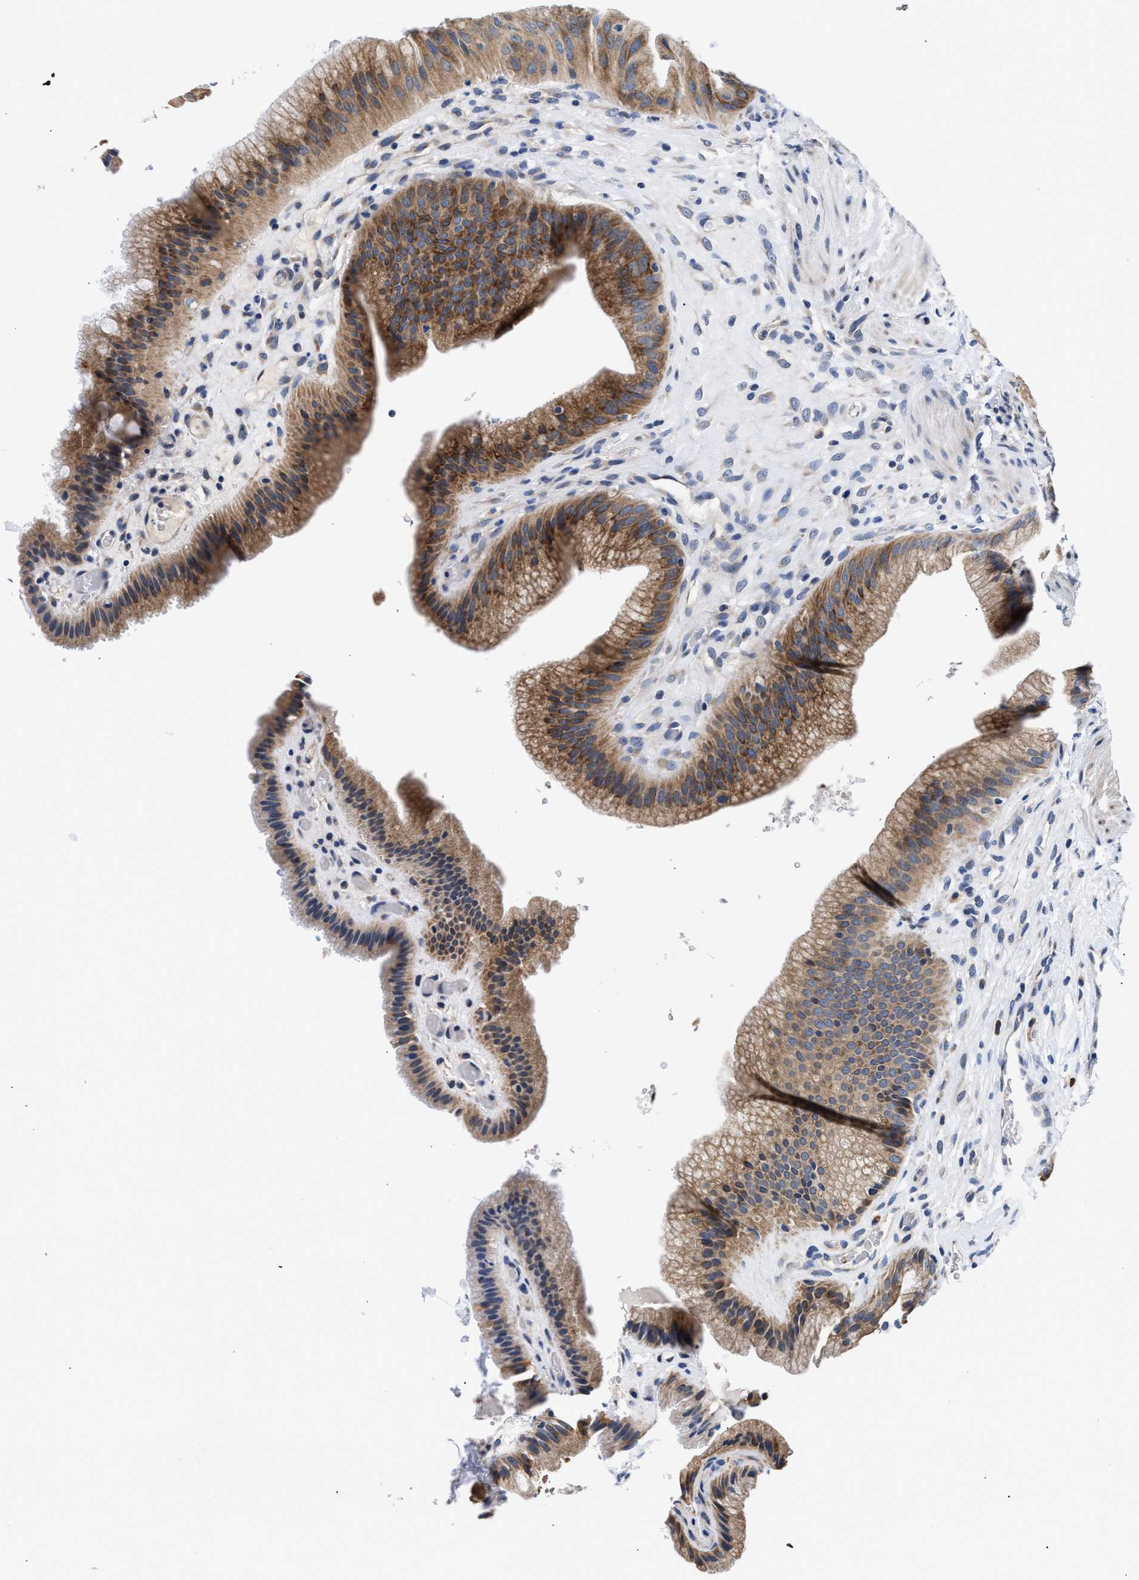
{"staining": {"intensity": "moderate", "quantity": ">75%", "location": "cytoplasmic/membranous"}, "tissue": "gallbladder", "cell_type": "Glandular cells", "image_type": "normal", "snomed": [{"axis": "morphology", "description": "Normal tissue, NOS"}, {"axis": "topography", "description": "Gallbladder"}], "caption": "A brown stain highlights moderate cytoplasmic/membranous expression of a protein in glandular cells of benign human gallbladder.", "gene": "RINT1", "patient": {"sex": "male", "age": 49}}